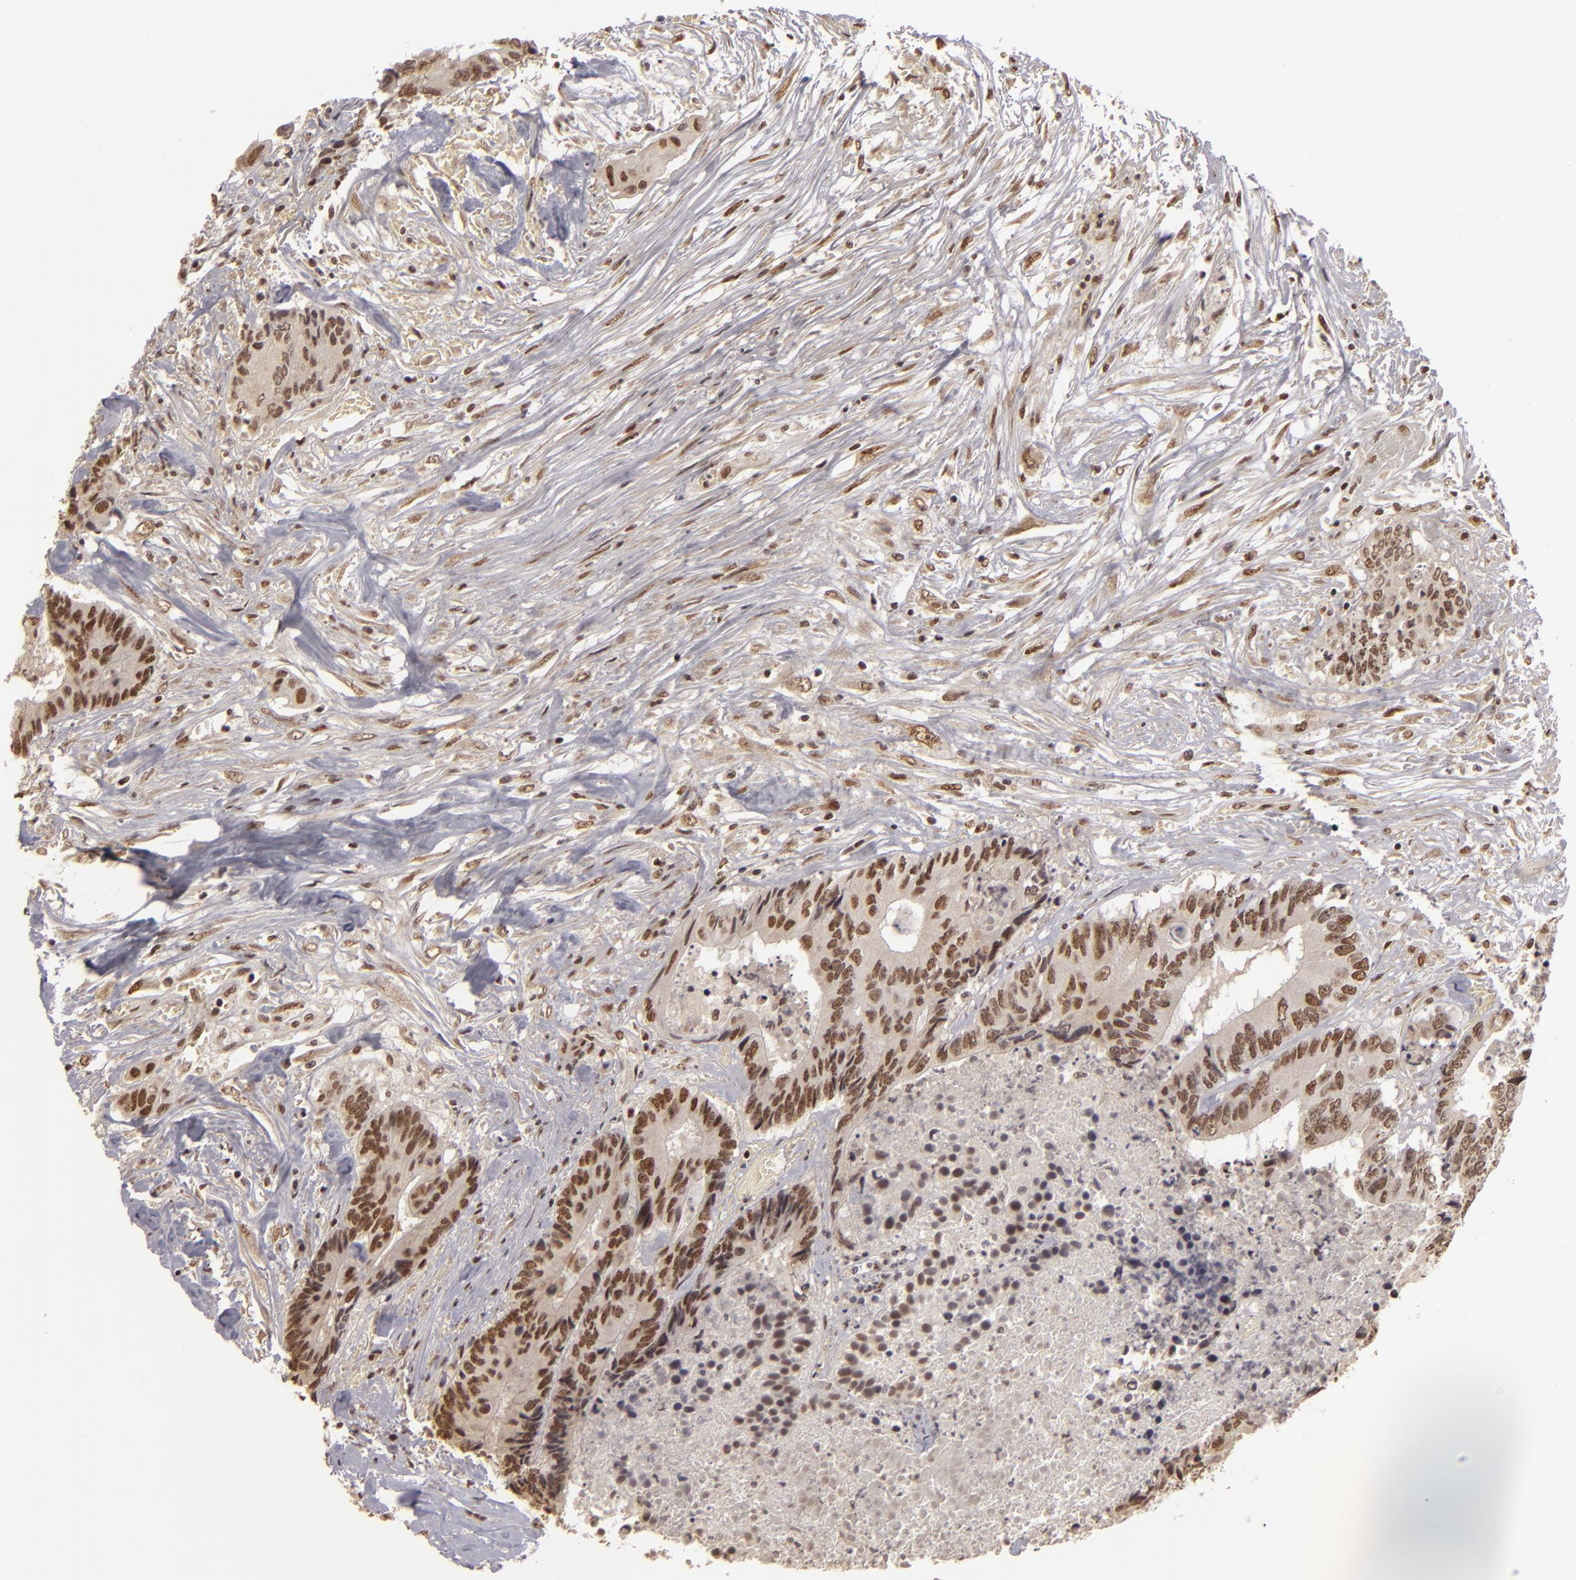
{"staining": {"intensity": "strong", "quantity": ">75%", "location": "nuclear"}, "tissue": "colorectal cancer", "cell_type": "Tumor cells", "image_type": "cancer", "snomed": [{"axis": "morphology", "description": "Adenocarcinoma, NOS"}, {"axis": "topography", "description": "Rectum"}], "caption": "High-power microscopy captured an immunohistochemistry image of colorectal cancer (adenocarcinoma), revealing strong nuclear expression in about >75% of tumor cells.", "gene": "DAXX", "patient": {"sex": "male", "age": 55}}